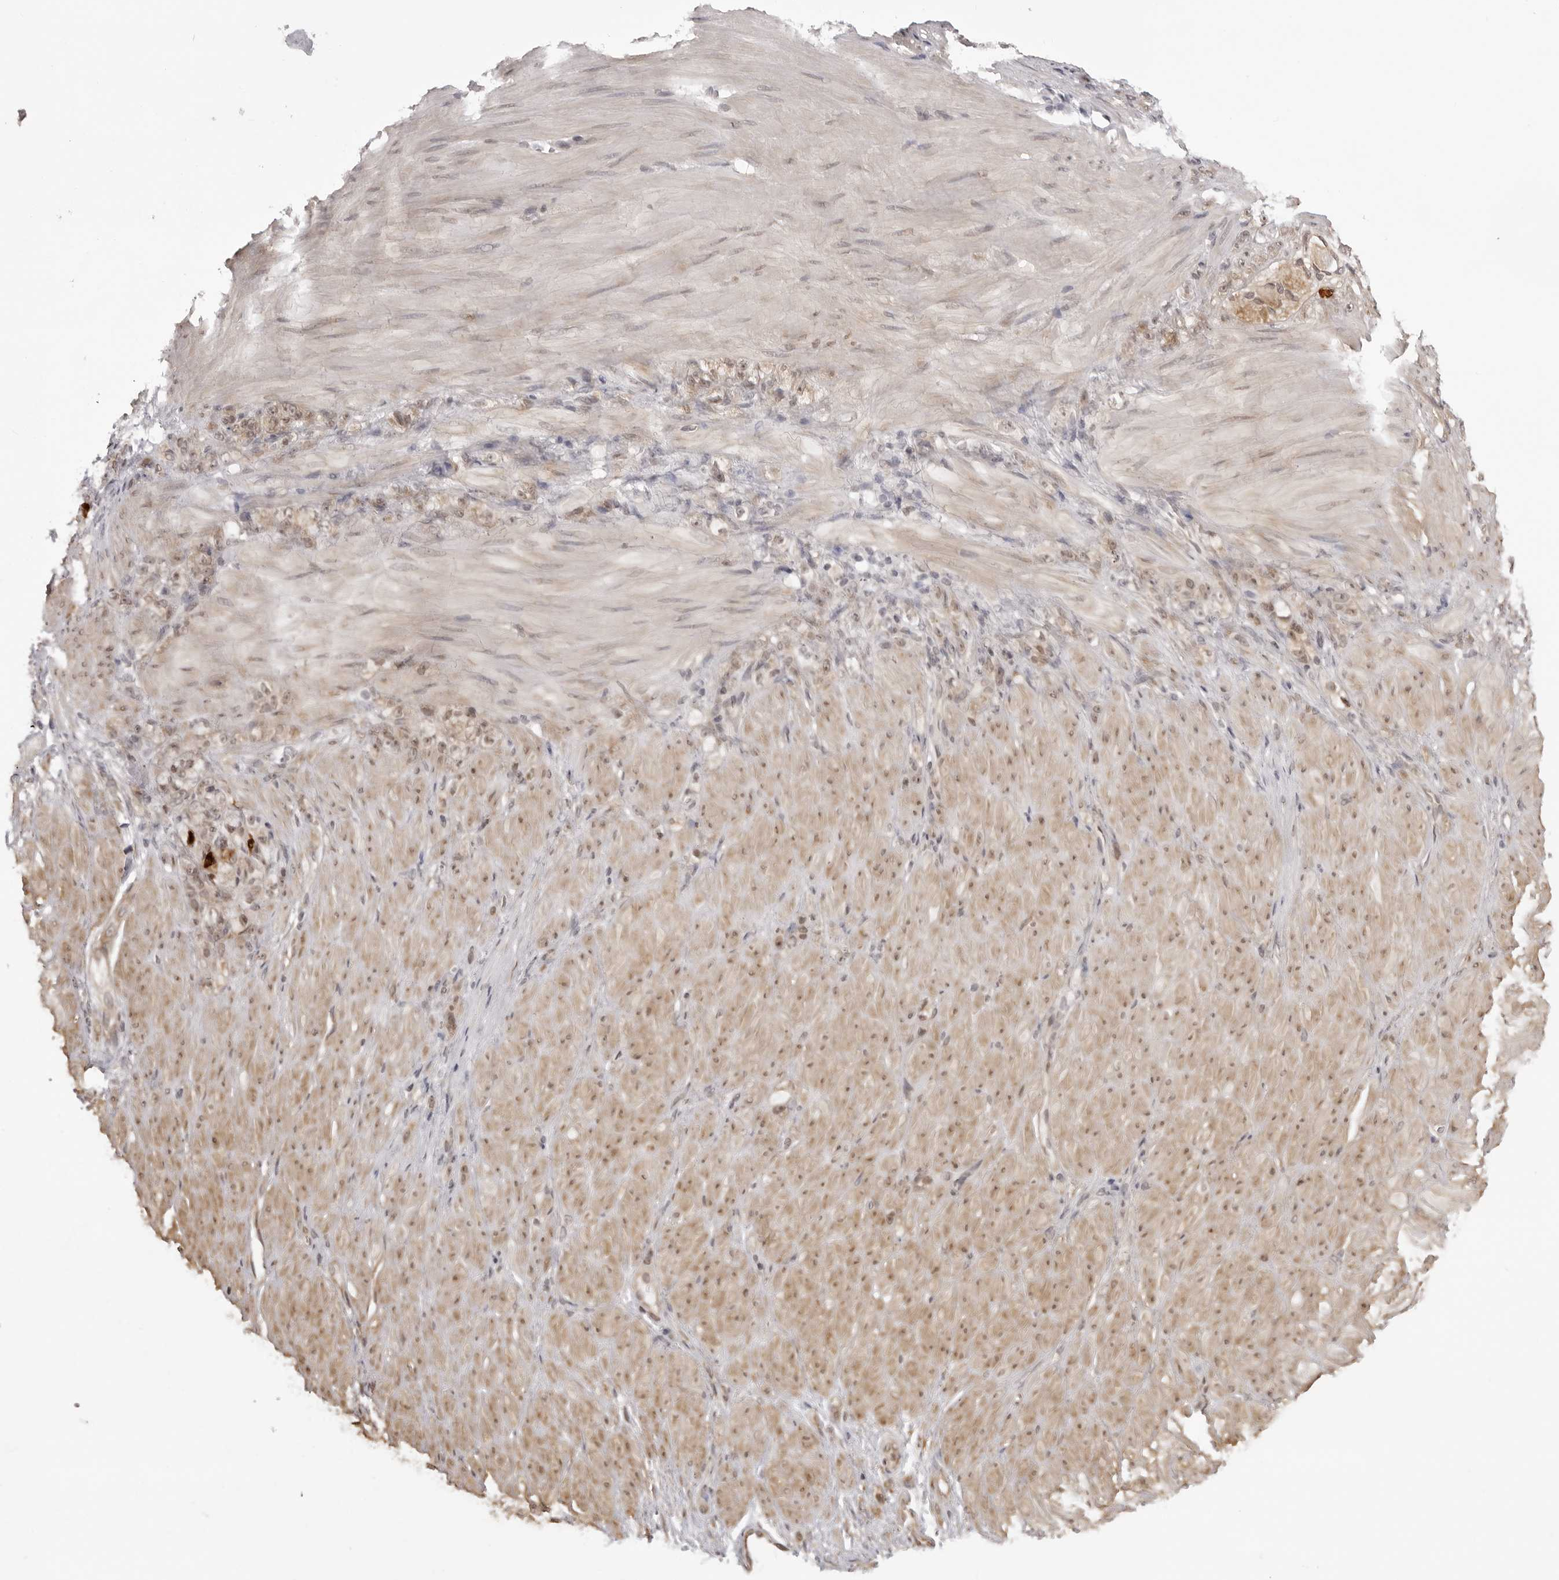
{"staining": {"intensity": "weak", "quantity": "<25%", "location": "cytoplasmic/membranous"}, "tissue": "stomach cancer", "cell_type": "Tumor cells", "image_type": "cancer", "snomed": [{"axis": "morphology", "description": "Normal tissue, NOS"}, {"axis": "morphology", "description": "Adenocarcinoma, NOS"}, {"axis": "topography", "description": "Stomach"}], "caption": "DAB immunohistochemical staining of human stomach cancer displays no significant expression in tumor cells.", "gene": "ZC3H11A", "patient": {"sex": "male", "age": 82}}